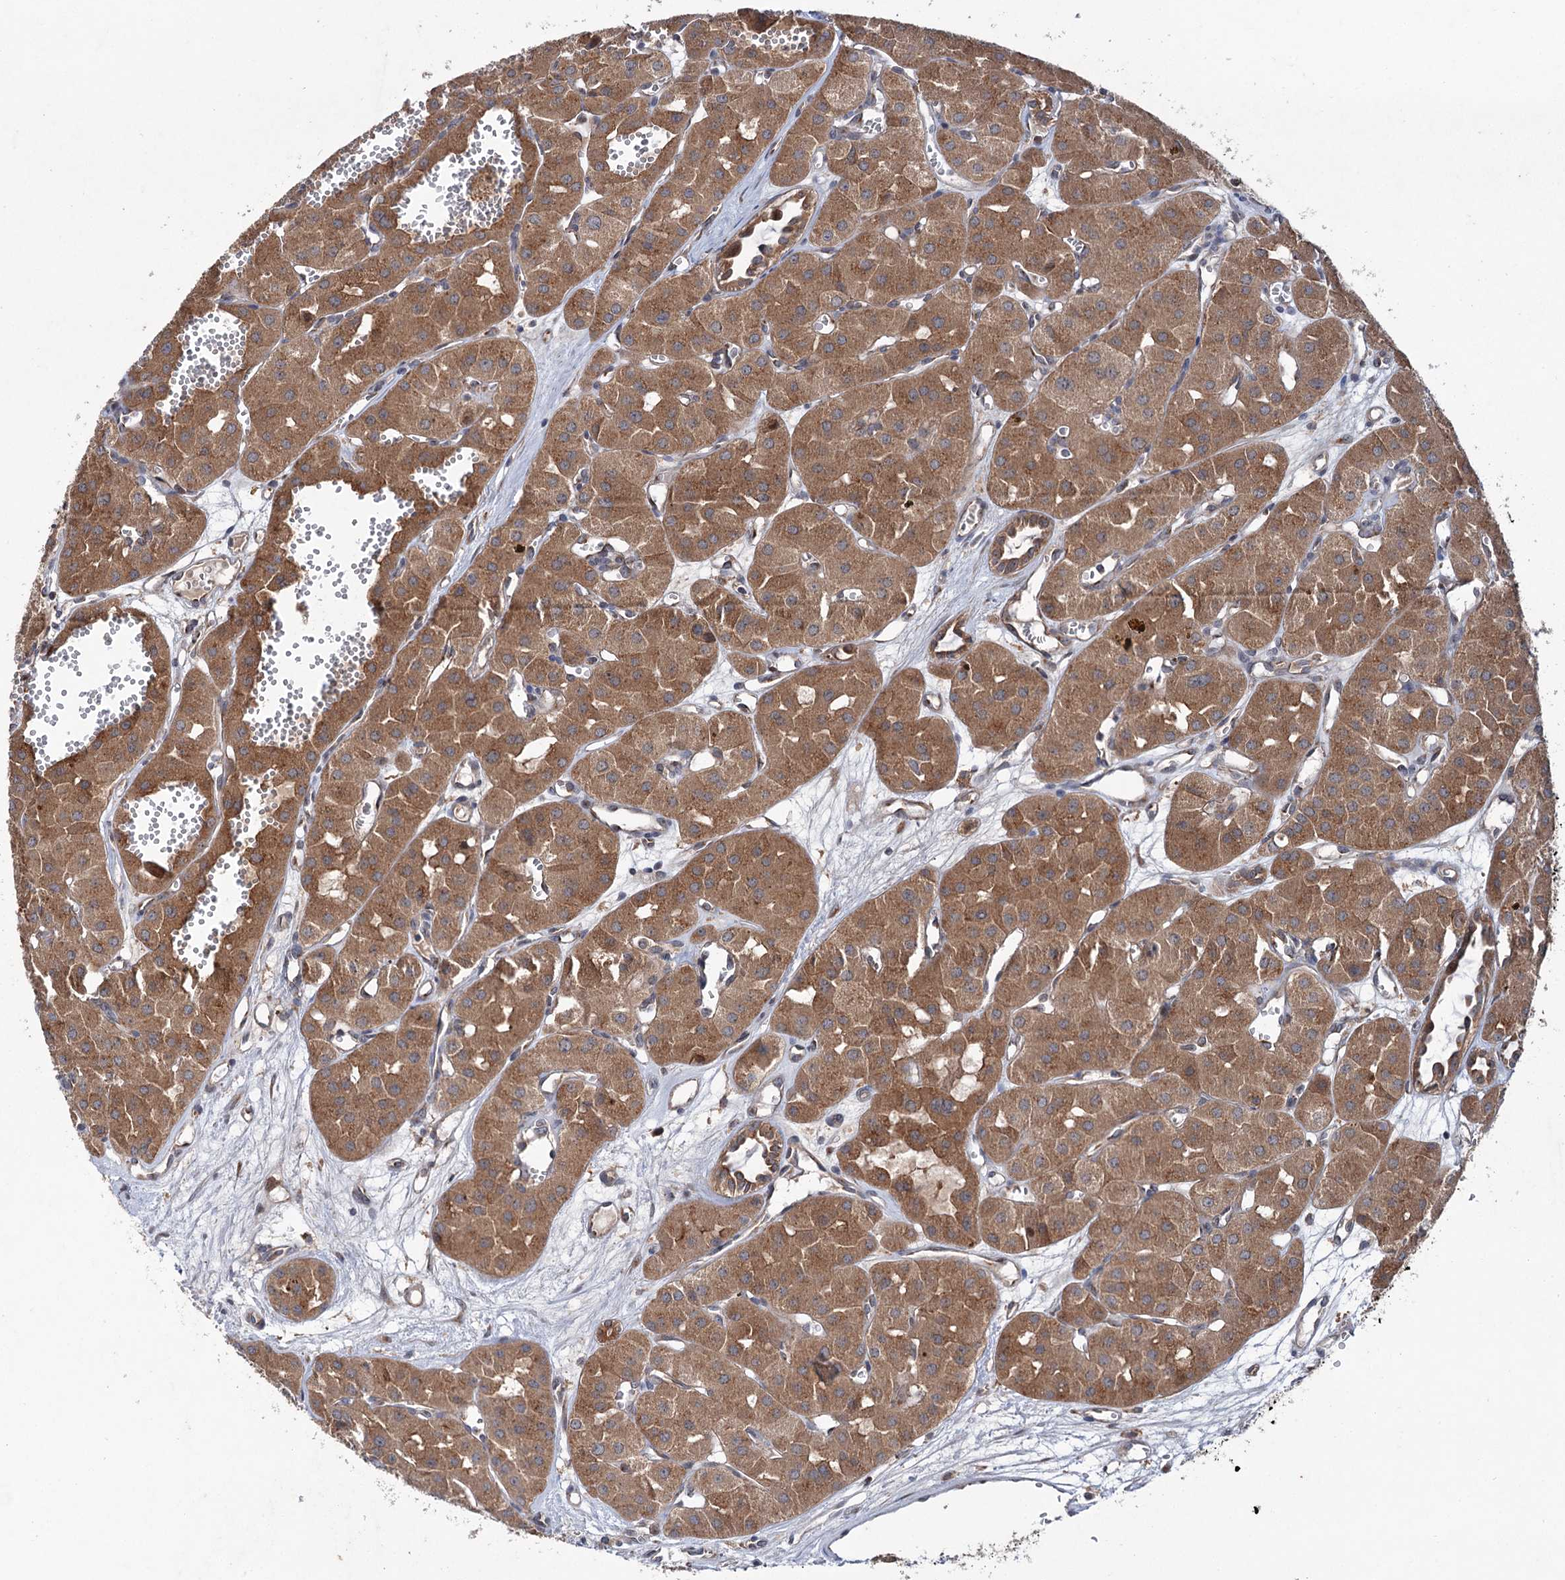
{"staining": {"intensity": "moderate", "quantity": ">75%", "location": "cytoplasmic/membranous"}, "tissue": "renal cancer", "cell_type": "Tumor cells", "image_type": "cancer", "snomed": [{"axis": "morphology", "description": "Carcinoma, NOS"}, {"axis": "topography", "description": "Kidney"}], "caption": "Renal cancer stained with DAB (3,3'-diaminobenzidine) immunohistochemistry (IHC) exhibits medium levels of moderate cytoplasmic/membranous positivity in about >75% of tumor cells. (IHC, brightfield microscopy, high magnification).", "gene": "PTPN3", "patient": {"sex": "female", "age": 75}}